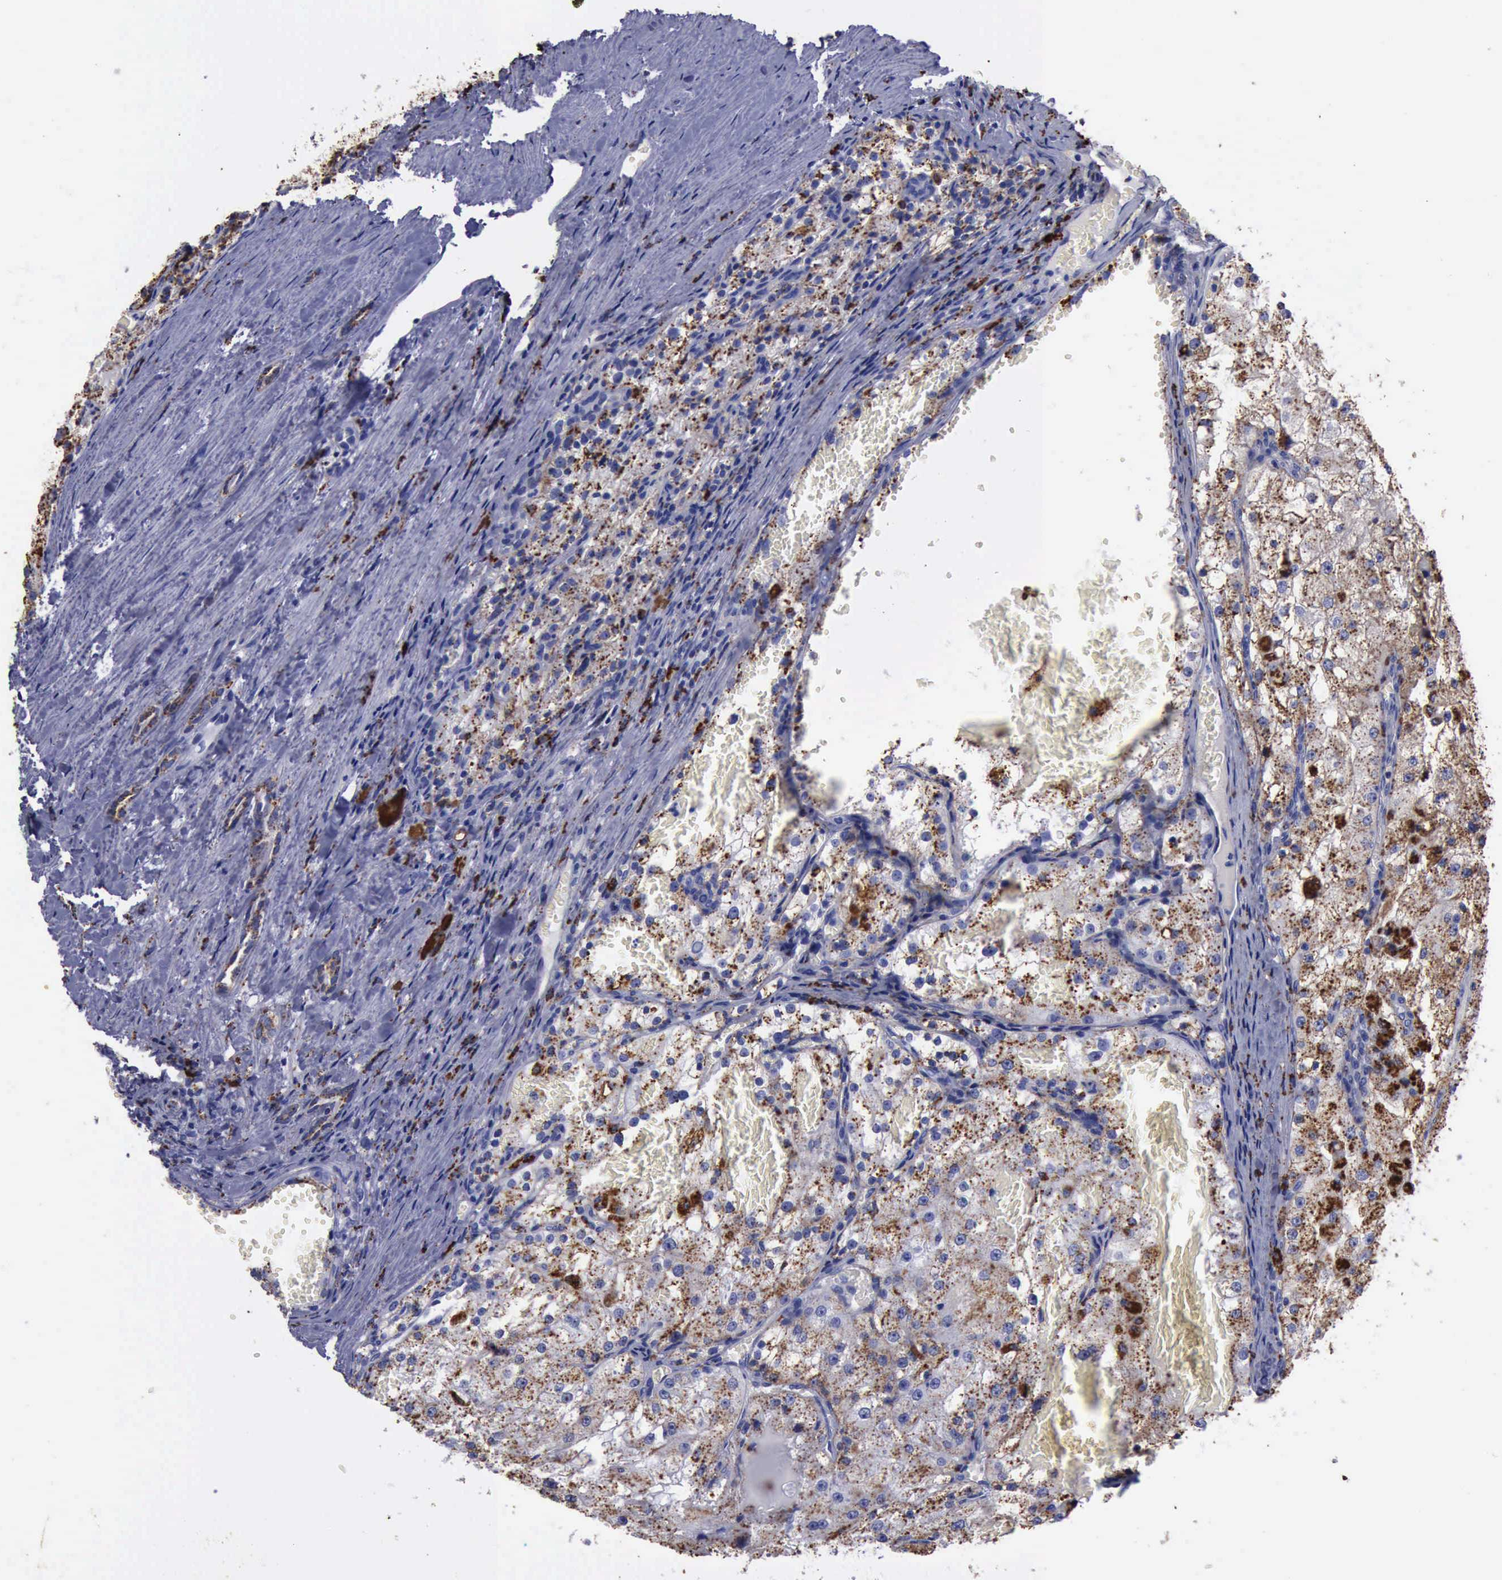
{"staining": {"intensity": "moderate", "quantity": ">75%", "location": "cytoplasmic/membranous"}, "tissue": "renal cancer", "cell_type": "Tumor cells", "image_type": "cancer", "snomed": [{"axis": "morphology", "description": "Adenocarcinoma, NOS"}, {"axis": "topography", "description": "Kidney"}], "caption": "A histopathology image of human renal cancer (adenocarcinoma) stained for a protein shows moderate cytoplasmic/membranous brown staining in tumor cells. The staining was performed using DAB (3,3'-diaminobenzidine), with brown indicating positive protein expression. Nuclei are stained blue with hematoxylin.", "gene": "CTSD", "patient": {"sex": "female", "age": 74}}